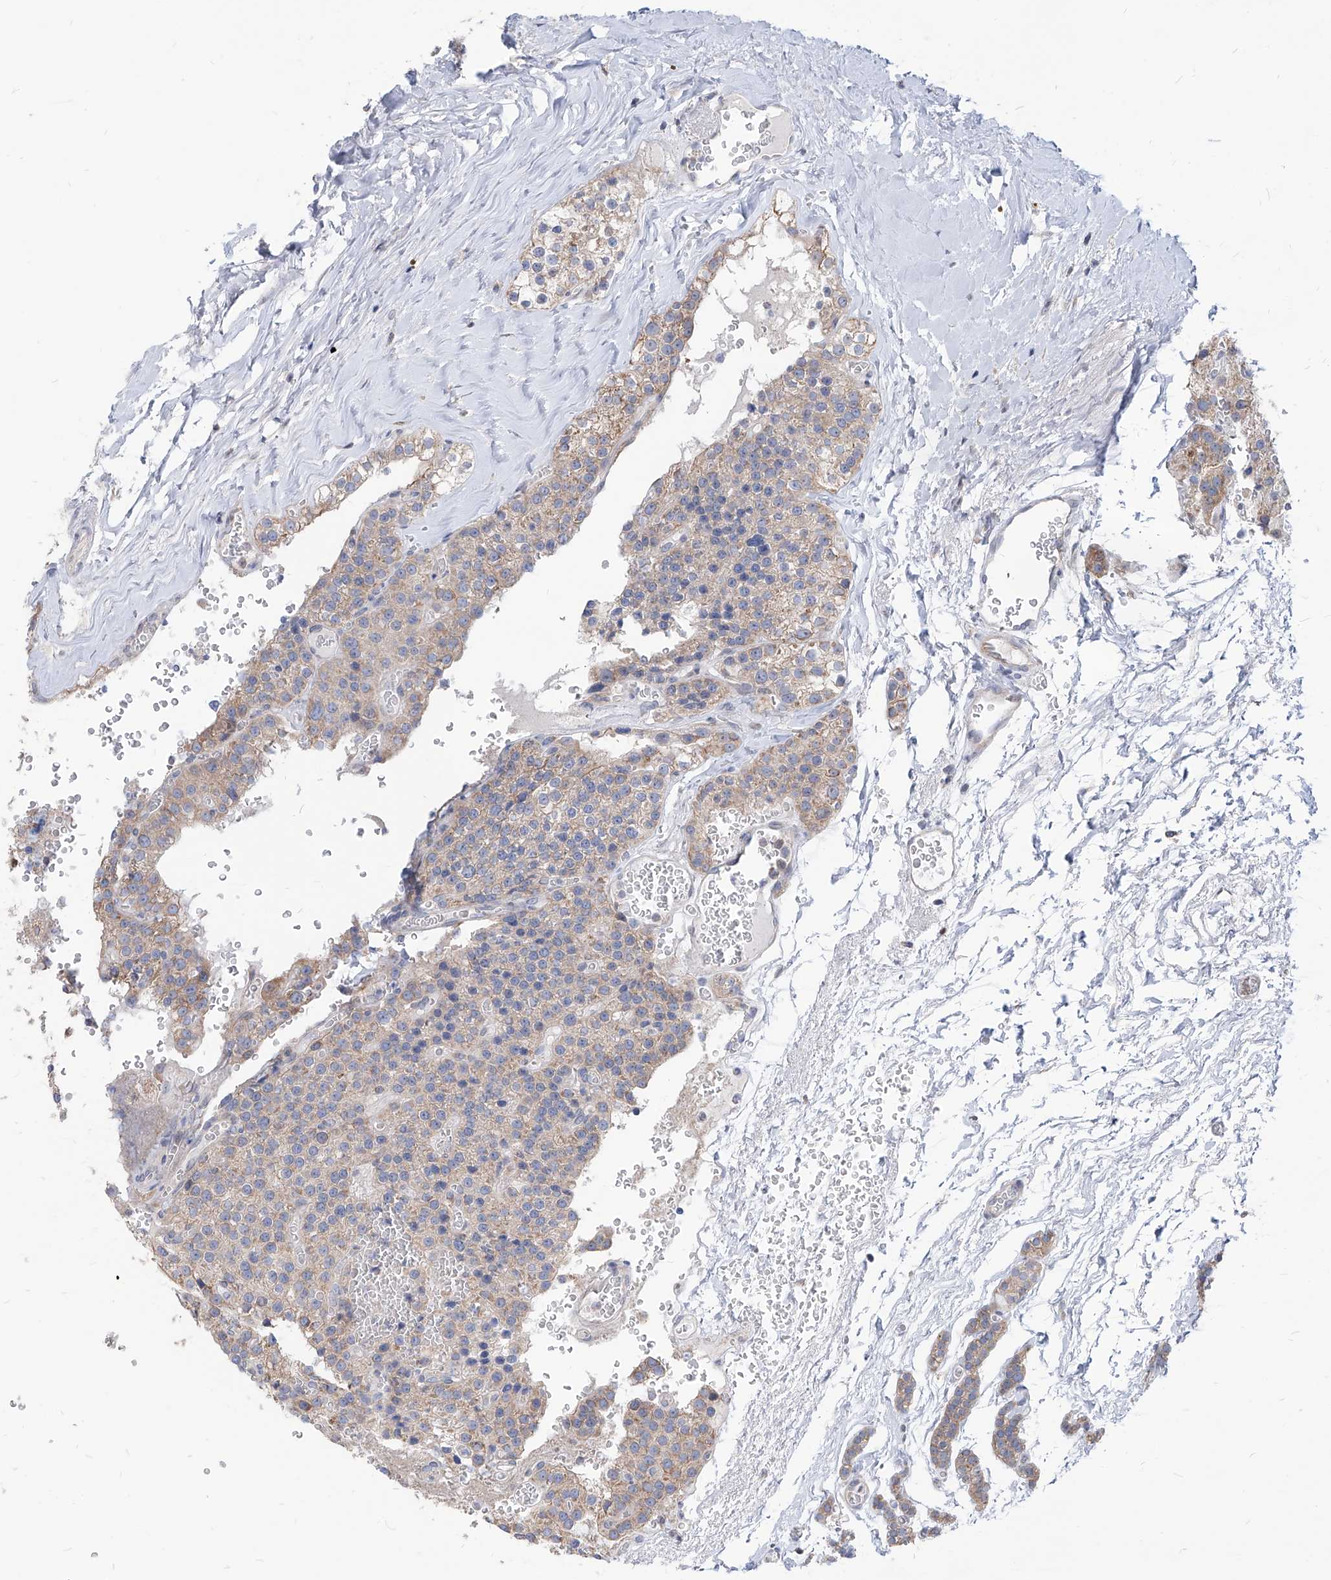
{"staining": {"intensity": "weak", "quantity": "25%-75%", "location": "cytoplasmic/membranous"}, "tissue": "parathyroid gland", "cell_type": "Glandular cells", "image_type": "normal", "snomed": [{"axis": "morphology", "description": "Normal tissue, NOS"}, {"axis": "topography", "description": "Parathyroid gland"}], "caption": "Immunohistochemistry (IHC) staining of benign parathyroid gland, which reveals low levels of weak cytoplasmic/membranous positivity in about 25%-75% of glandular cells indicating weak cytoplasmic/membranous protein staining. The staining was performed using DAB (brown) for protein detection and nuclei were counterstained in hematoxylin (blue).", "gene": "AGPS", "patient": {"sex": "female", "age": 64}}